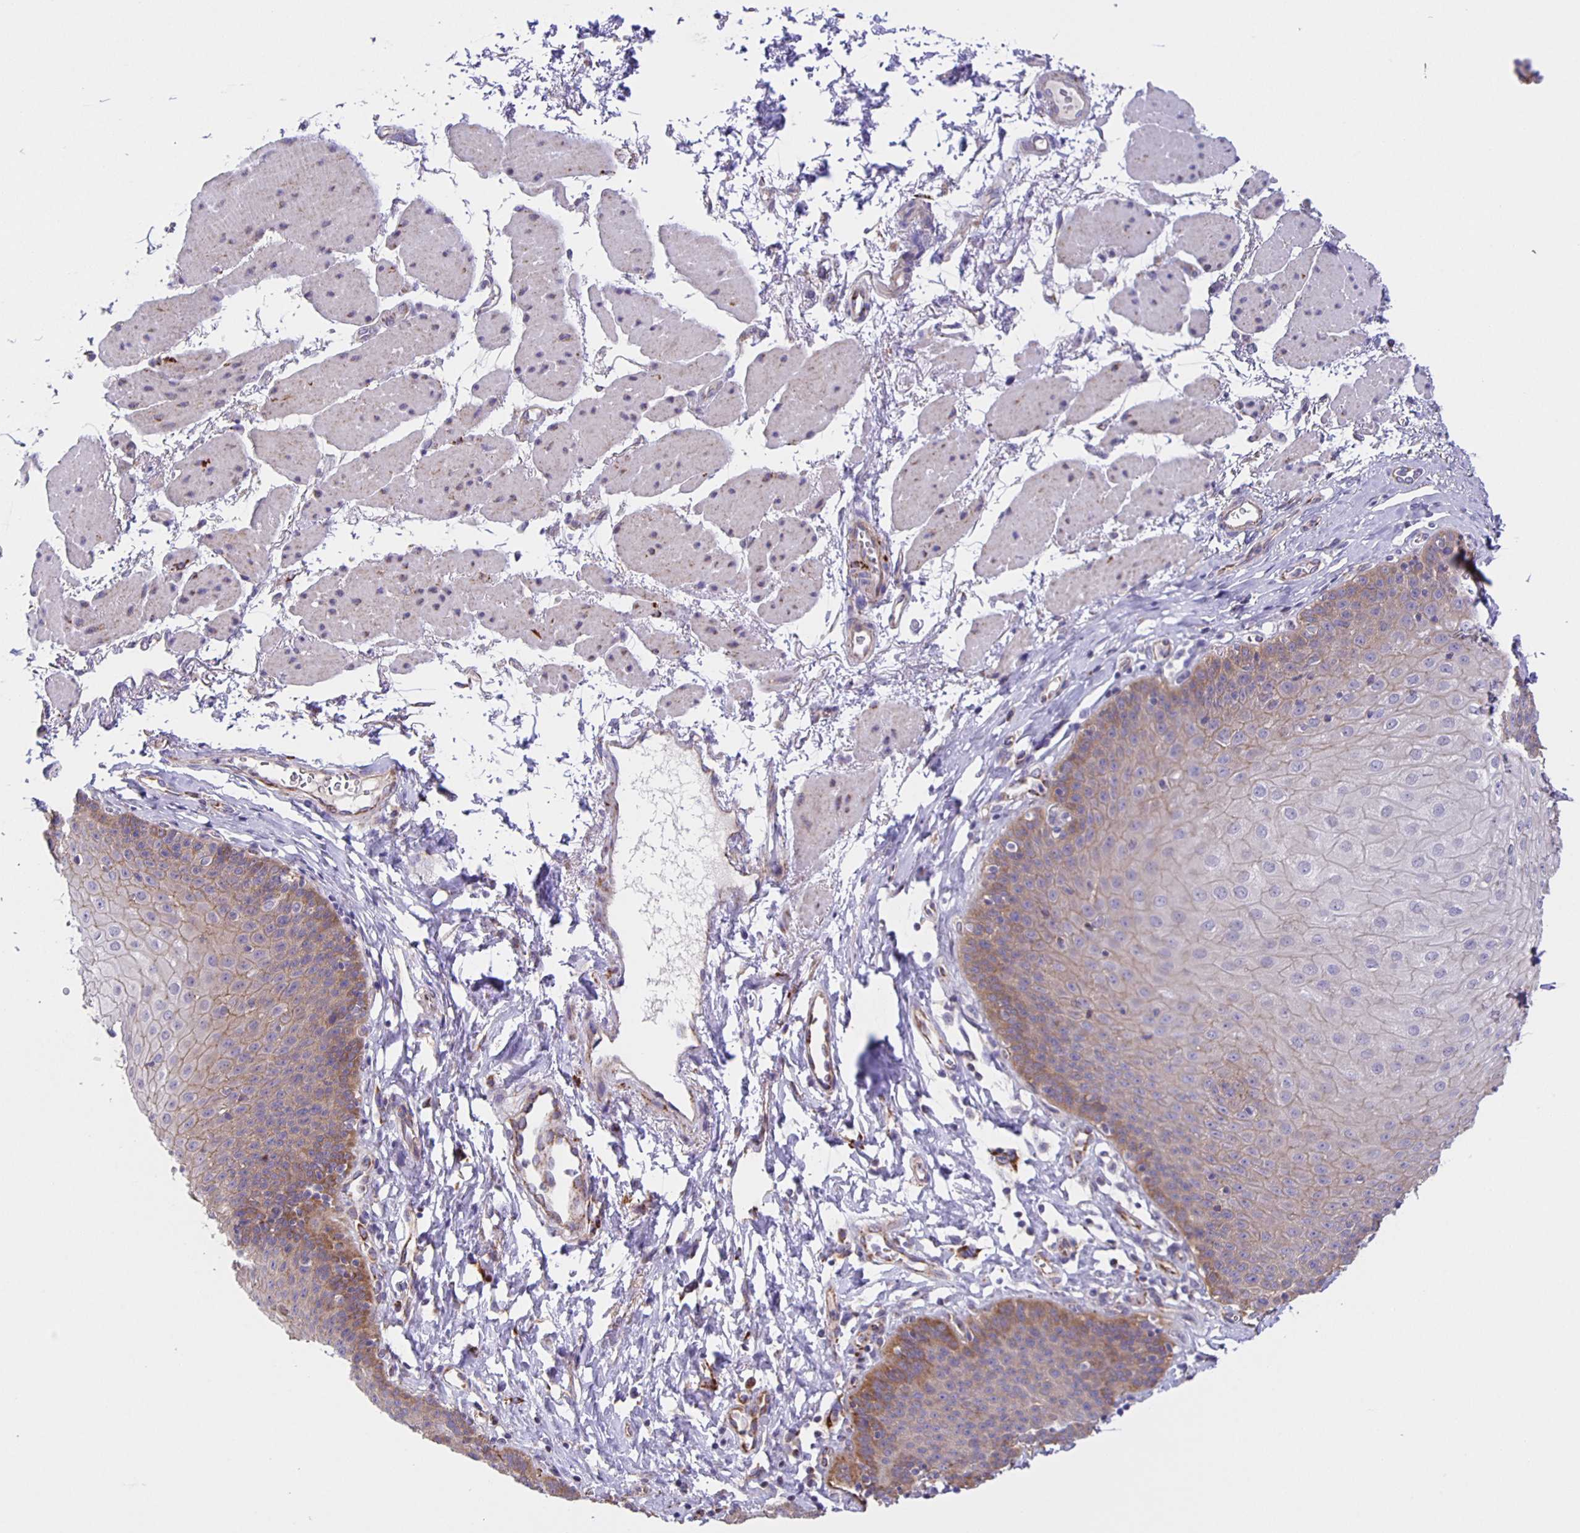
{"staining": {"intensity": "weak", "quantity": "25%-75%", "location": "cytoplasmic/membranous"}, "tissue": "esophagus", "cell_type": "Squamous epithelial cells", "image_type": "normal", "snomed": [{"axis": "morphology", "description": "Normal tissue, NOS"}, {"axis": "topography", "description": "Esophagus"}], "caption": "Brown immunohistochemical staining in normal esophagus shows weak cytoplasmic/membranous staining in about 25%-75% of squamous epithelial cells.", "gene": "JMJD4", "patient": {"sex": "female", "age": 81}}